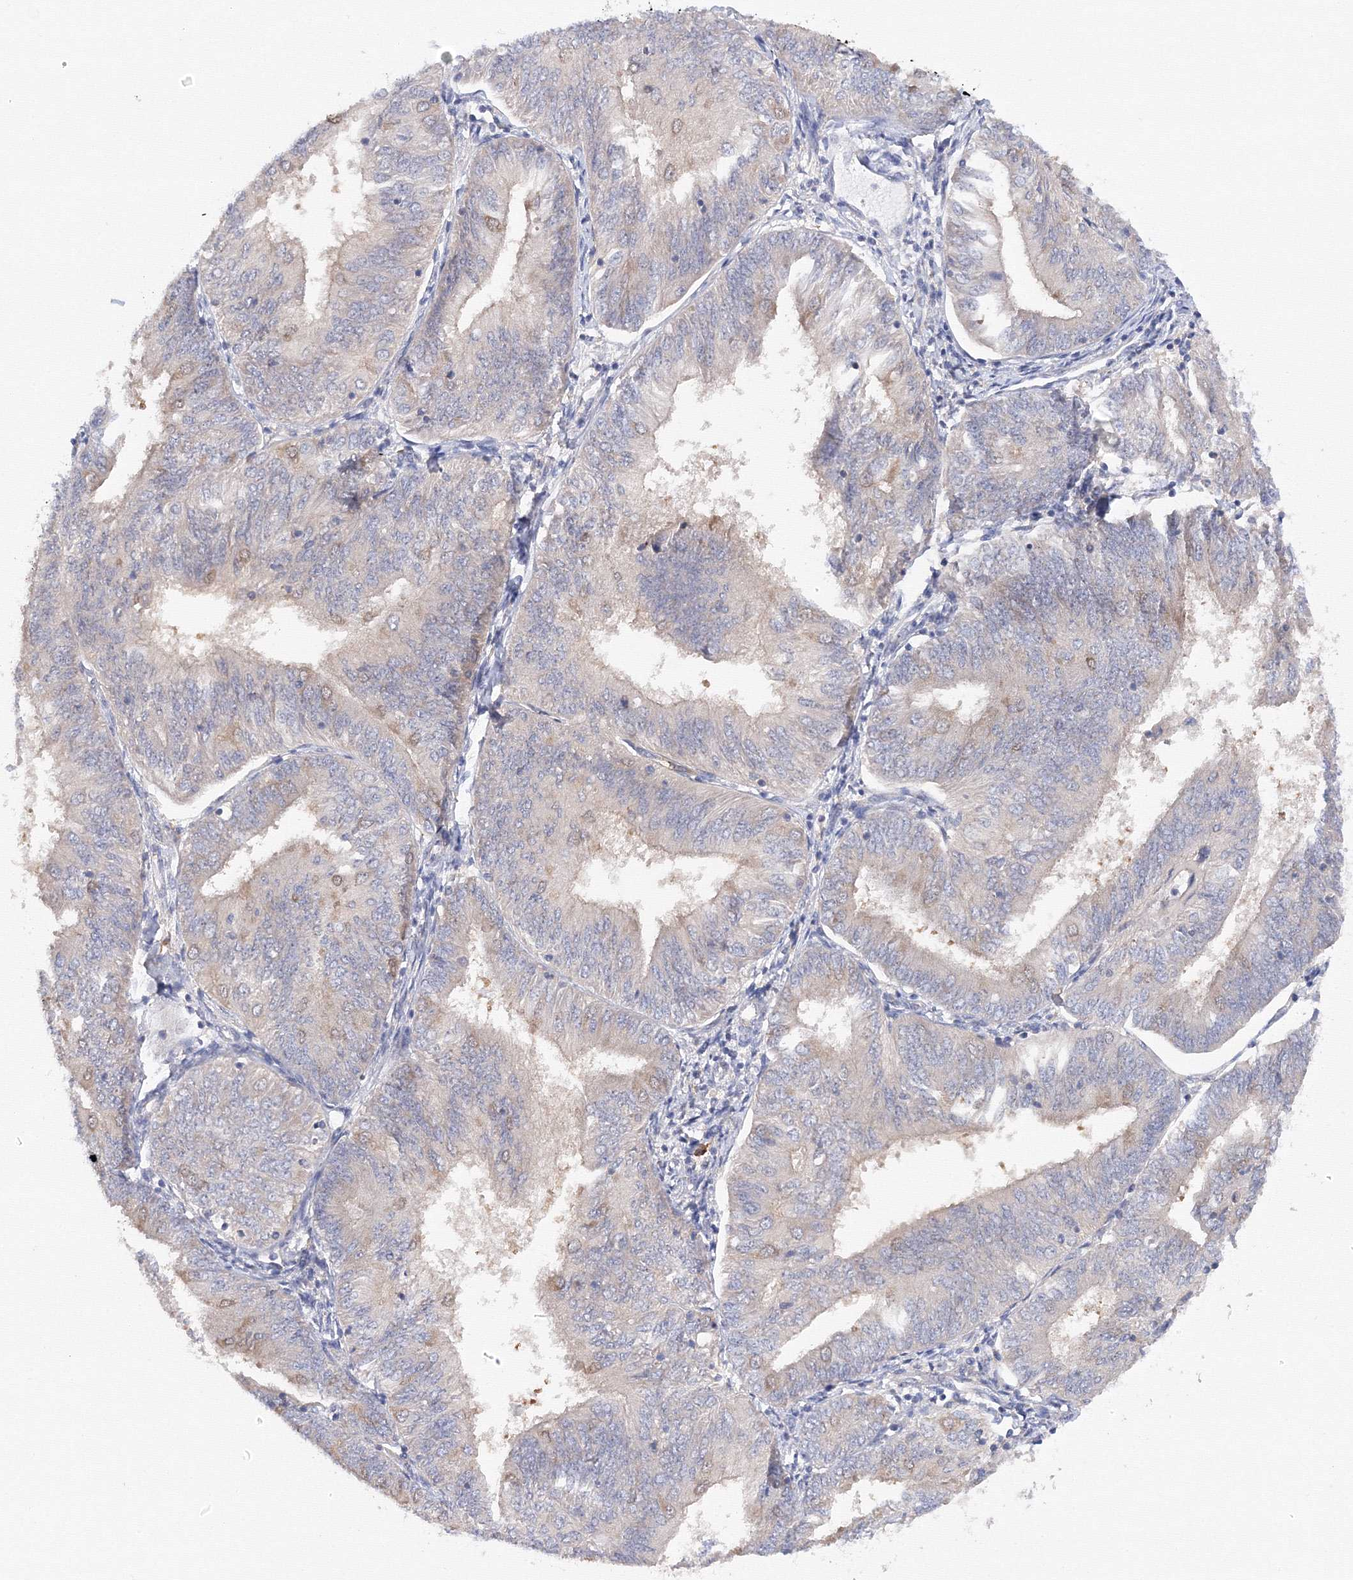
{"staining": {"intensity": "weak", "quantity": "<25%", "location": "cytoplasmic/membranous"}, "tissue": "endometrial cancer", "cell_type": "Tumor cells", "image_type": "cancer", "snomed": [{"axis": "morphology", "description": "Adenocarcinoma, NOS"}, {"axis": "topography", "description": "Endometrium"}], "caption": "DAB immunohistochemical staining of endometrial cancer (adenocarcinoma) demonstrates no significant expression in tumor cells.", "gene": "DIS3L2", "patient": {"sex": "female", "age": 58}}